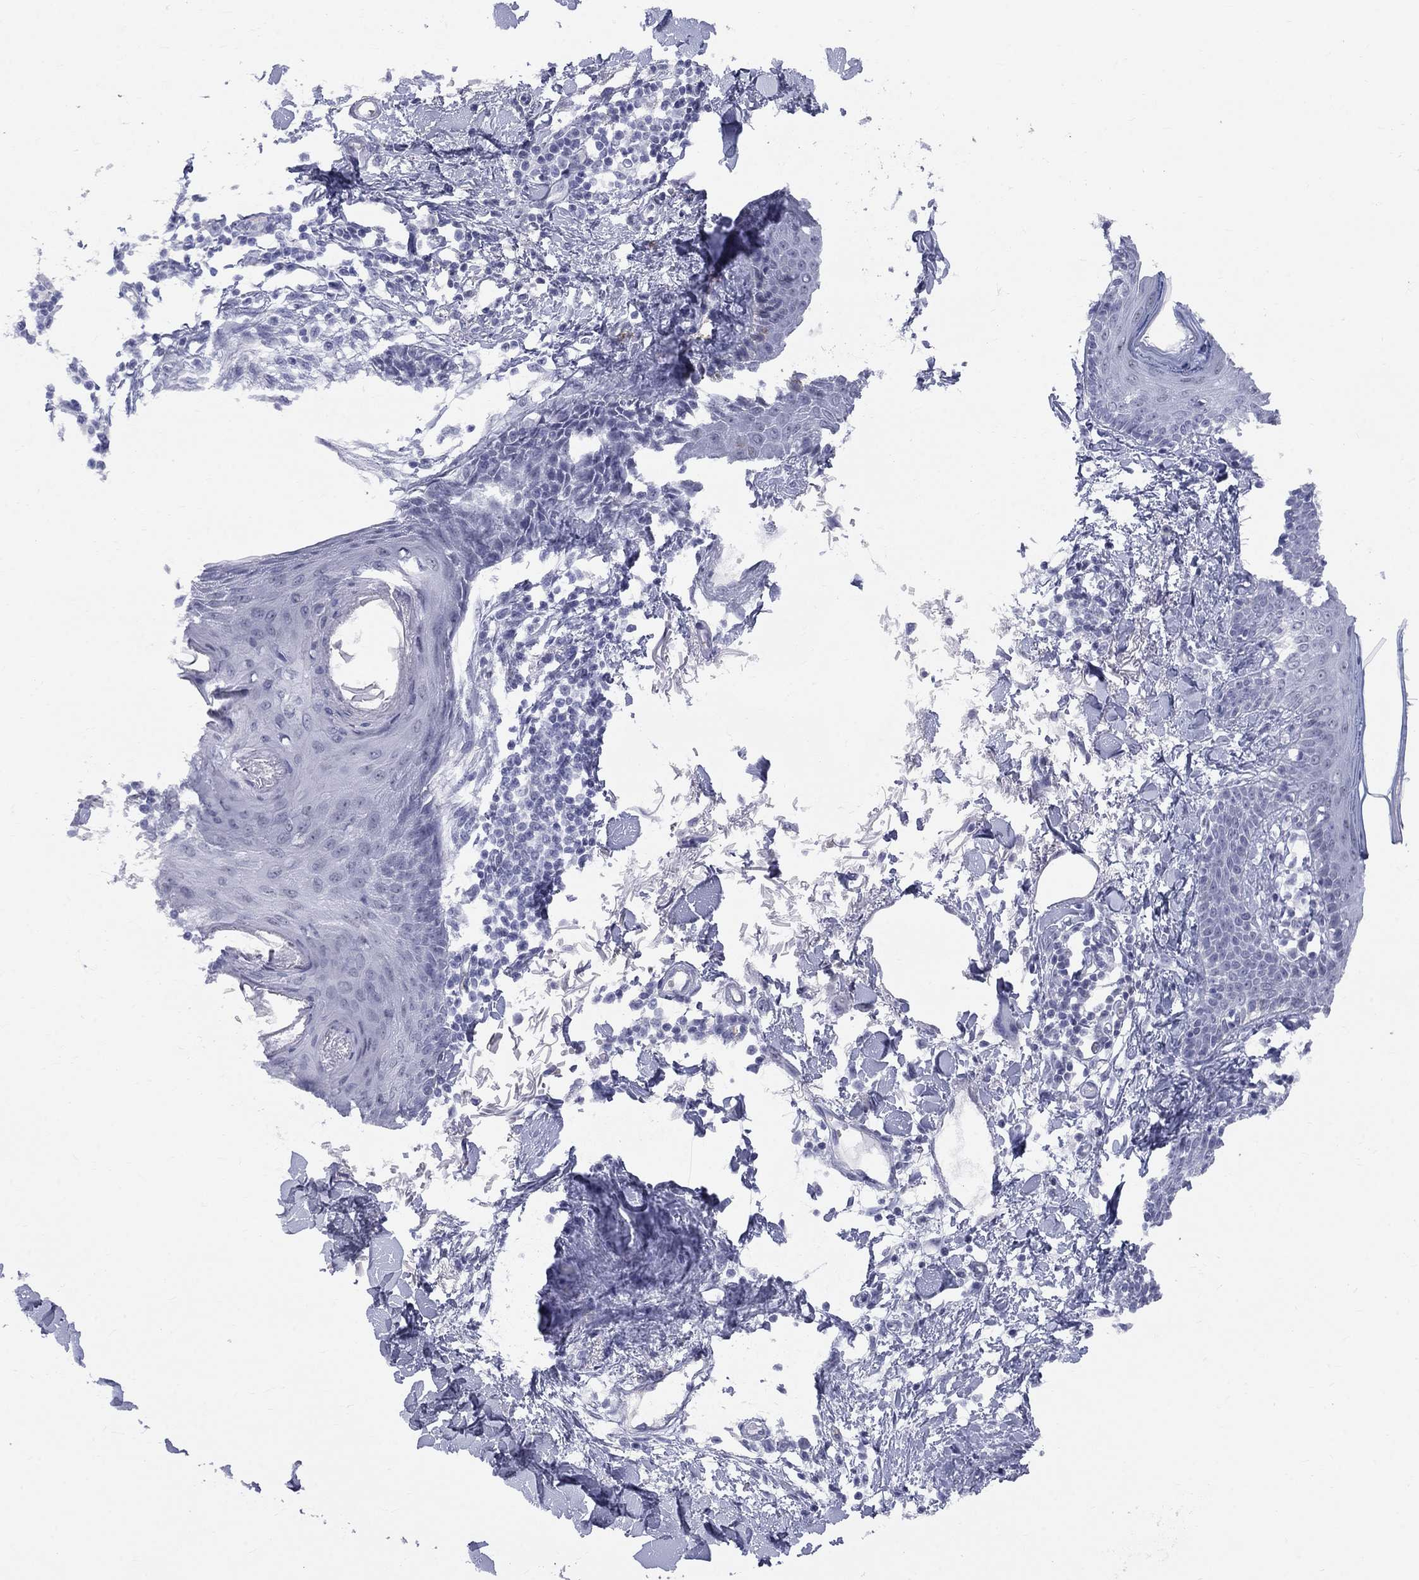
{"staining": {"intensity": "negative", "quantity": "none", "location": "none"}, "tissue": "skin", "cell_type": "Fibroblasts", "image_type": "normal", "snomed": [{"axis": "morphology", "description": "Normal tissue, NOS"}, {"axis": "topography", "description": "Skin"}], "caption": "IHC of unremarkable skin displays no staining in fibroblasts.", "gene": "DMTN", "patient": {"sex": "male", "age": 76}}